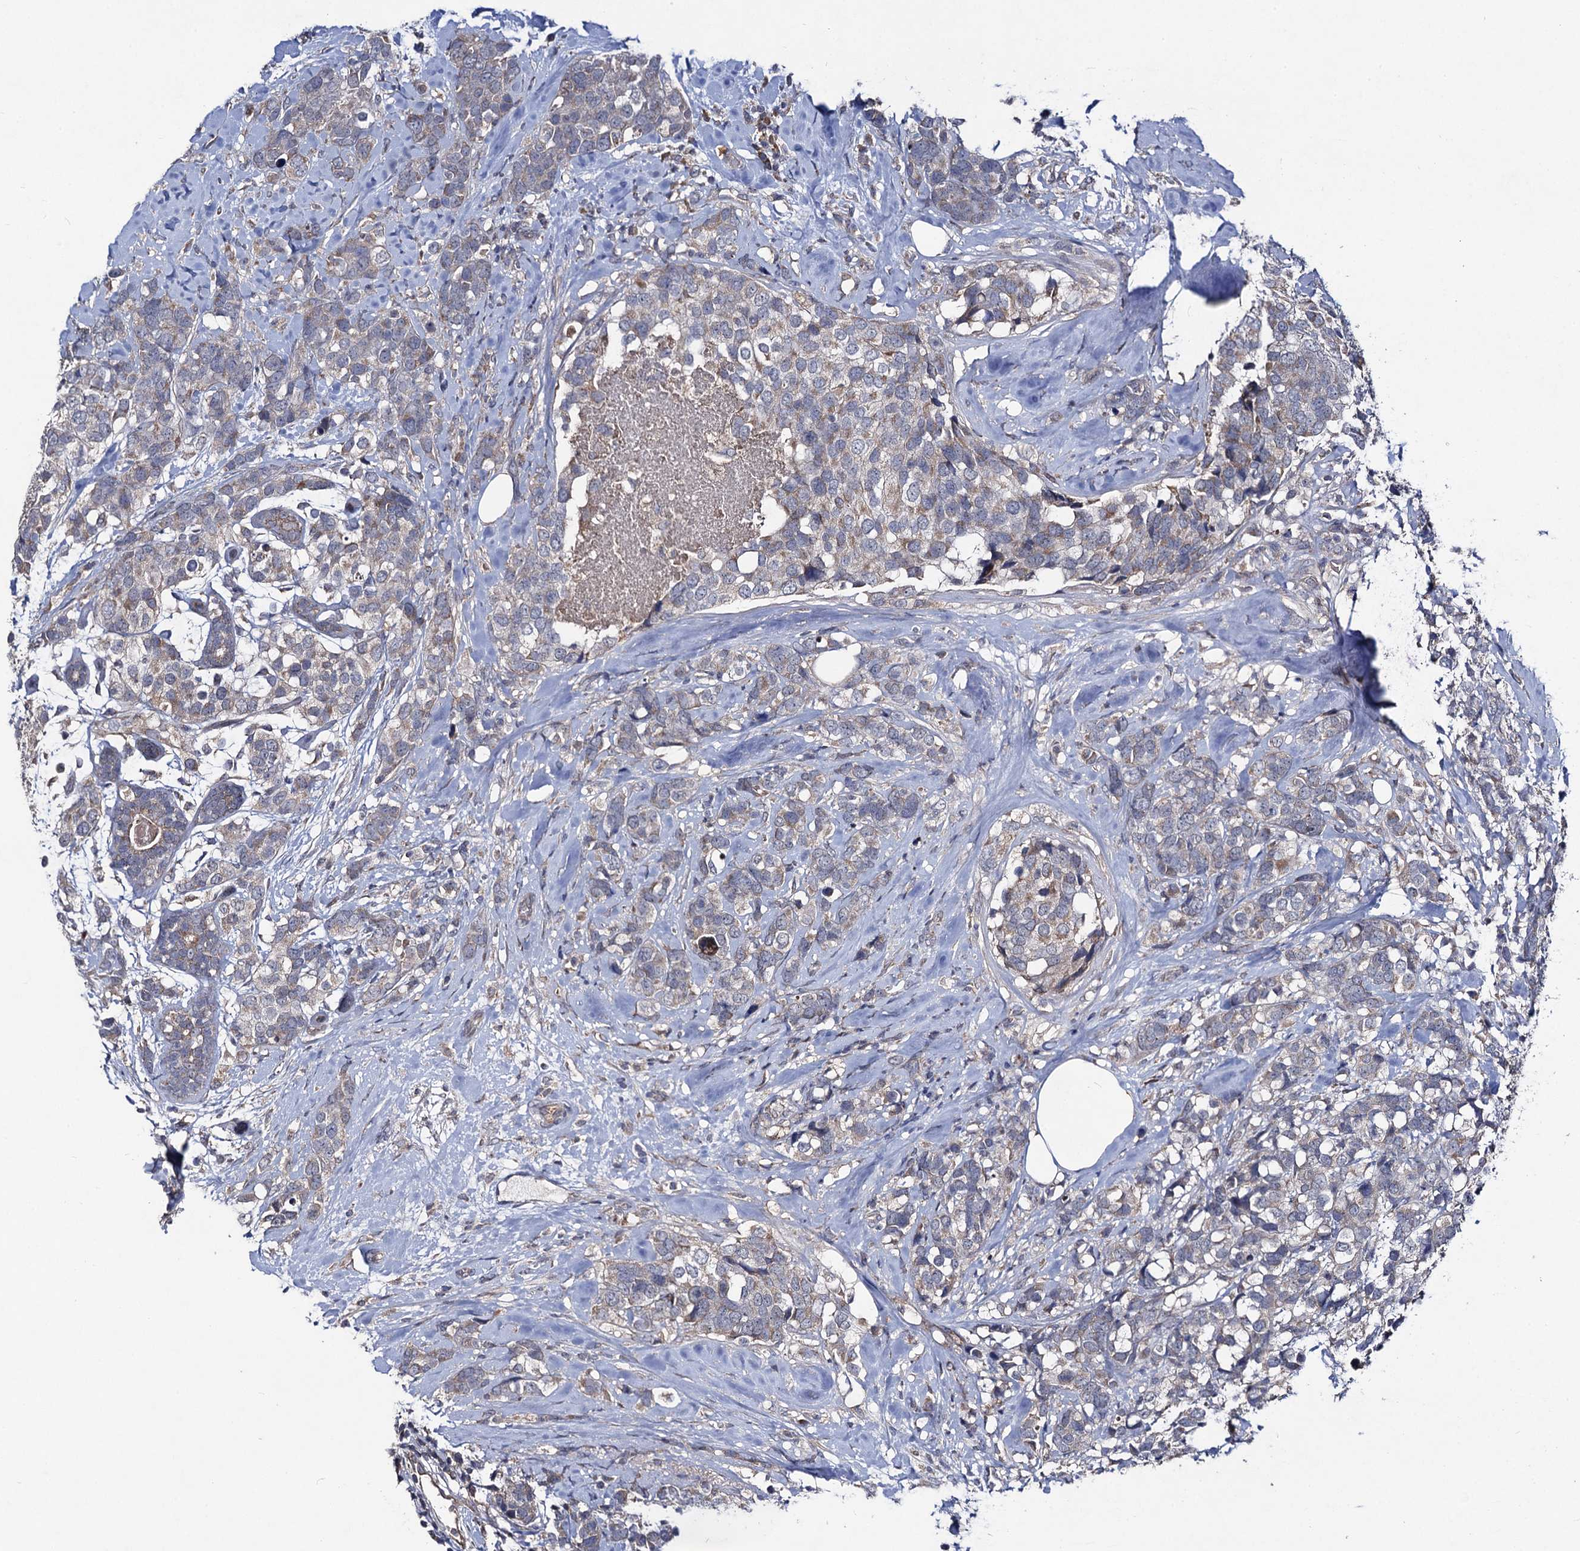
{"staining": {"intensity": "weak", "quantity": "25%-75%", "location": "cytoplasmic/membranous"}, "tissue": "breast cancer", "cell_type": "Tumor cells", "image_type": "cancer", "snomed": [{"axis": "morphology", "description": "Lobular carcinoma"}, {"axis": "topography", "description": "Breast"}], "caption": "Breast lobular carcinoma tissue shows weak cytoplasmic/membranous expression in approximately 25%-75% of tumor cells", "gene": "VPS37D", "patient": {"sex": "female", "age": 59}}